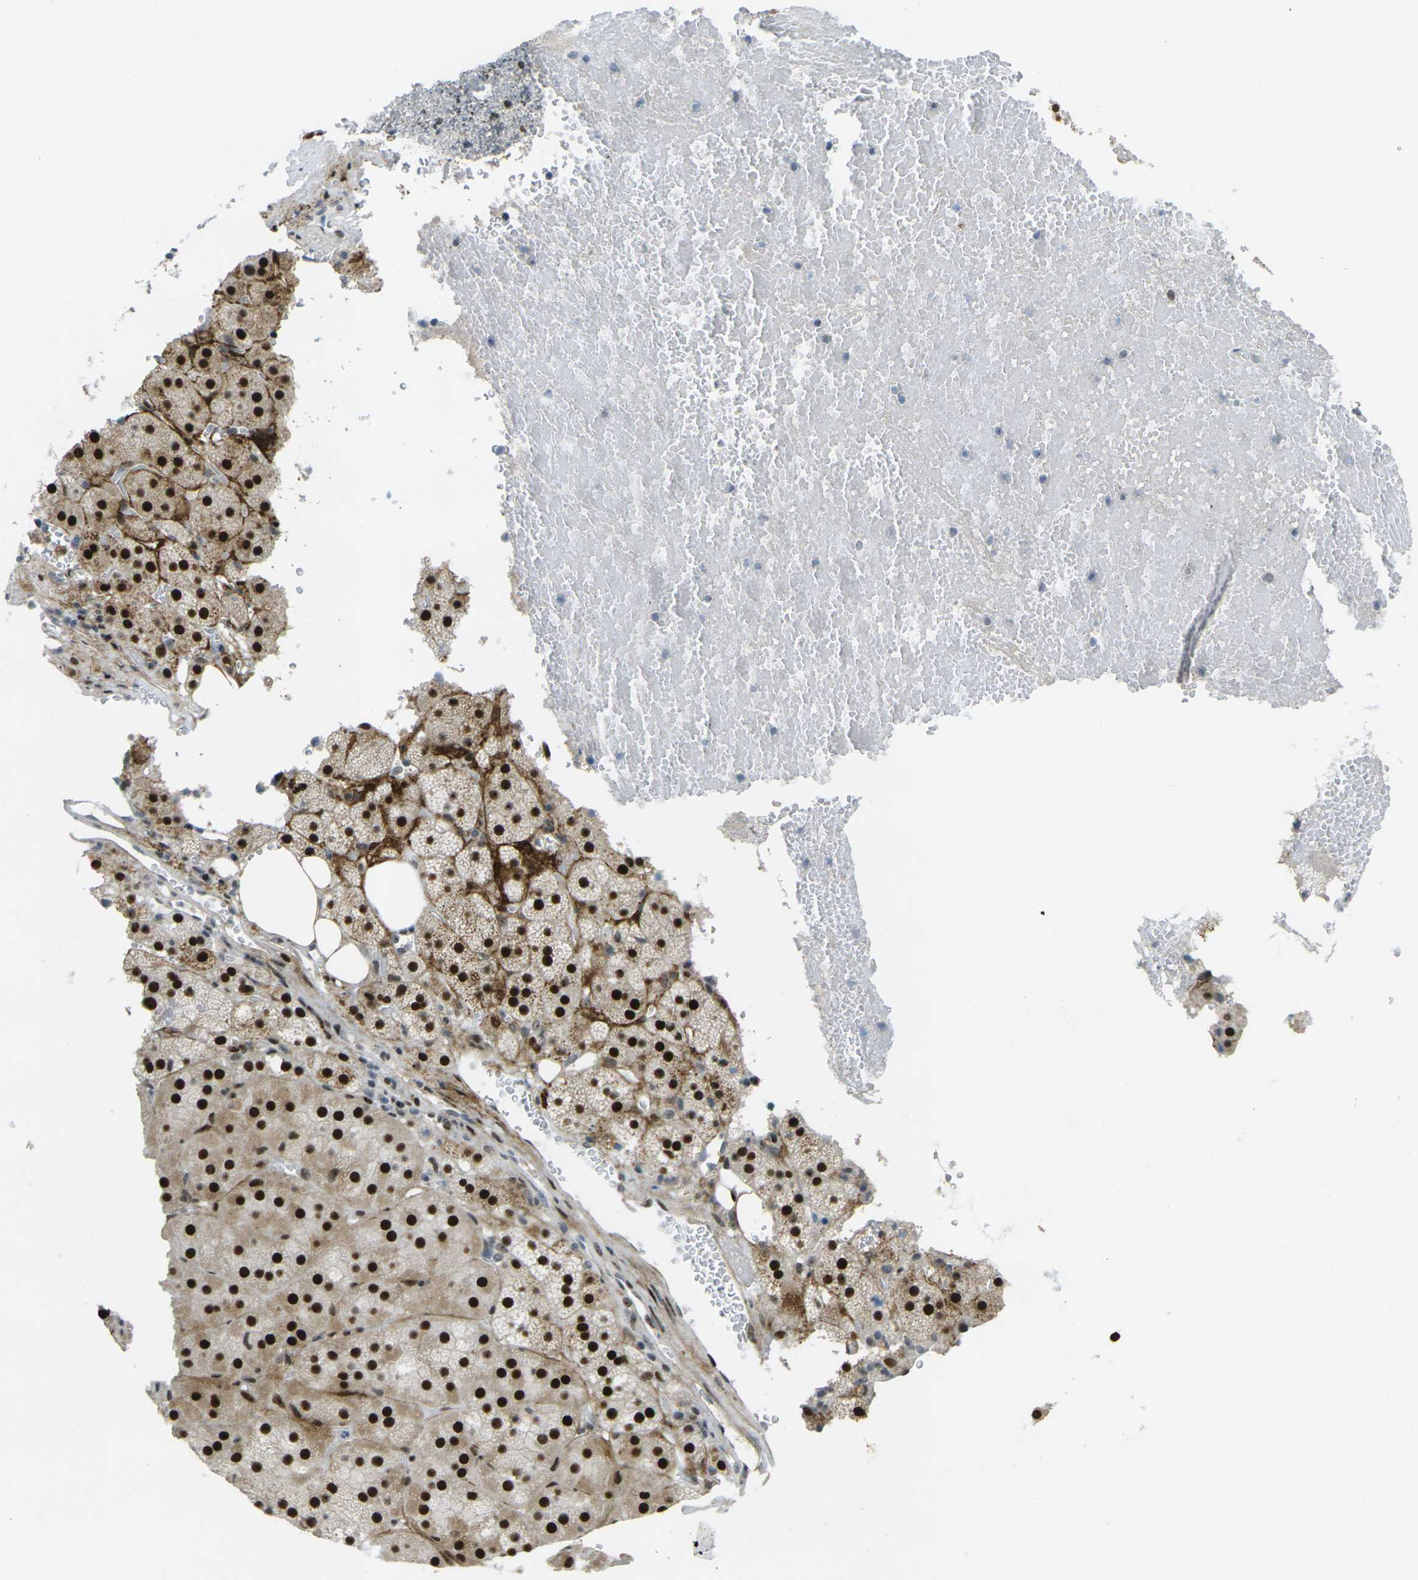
{"staining": {"intensity": "strong", "quantity": ">75%", "location": "cytoplasmic/membranous,nuclear"}, "tissue": "adrenal gland", "cell_type": "Glandular cells", "image_type": "normal", "snomed": [{"axis": "morphology", "description": "Normal tissue, NOS"}, {"axis": "topography", "description": "Adrenal gland"}], "caption": "A high amount of strong cytoplasmic/membranous,nuclear expression is seen in approximately >75% of glandular cells in benign adrenal gland. (brown staining indicates protein expression, while blue staining denotes nuclei).", "gene": "UBE2C", "patient": {"sex": "female", "age": 59}}